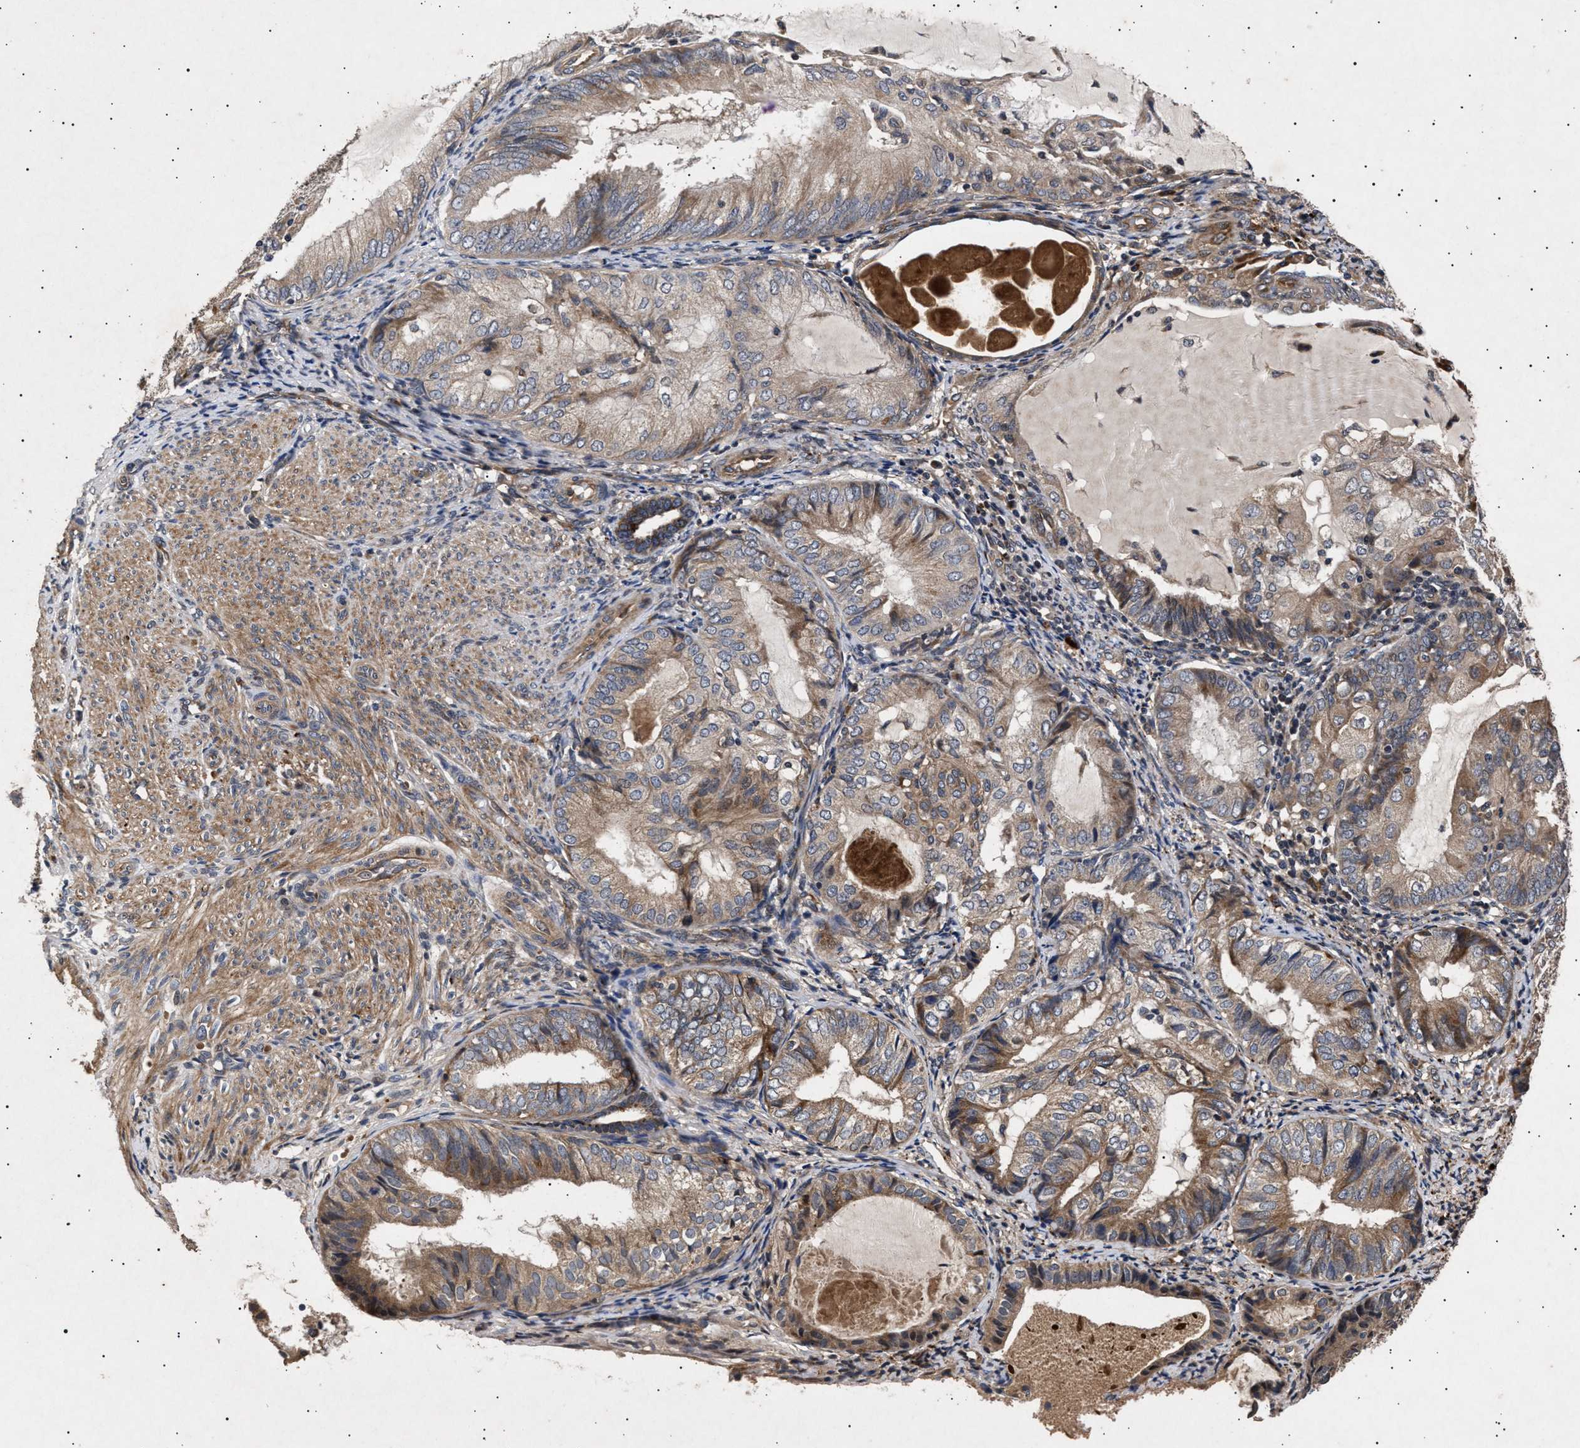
{"staining": {"intensity": "moderate", "quantity": ">75%", "location": "cytoplasmic/membranous"}, "tissue": "endometrial cancer", "cell_type": "Tumor cells", "image_type": "cancer", "snomed": [{"axis": "morphology", "description": "Adenocarcinoma, NOS"}, {"axis": "topography", "description": "Endometrium"}], "caption": "Endometrial adenocarcinoma tissue displays moderate cytoplasmic/membranous positivity in about >75% of tumor cells, visualized by immunohistochemistry.", "gene": "ITGB5", "patient": {"sex": "female", "age": 81}}